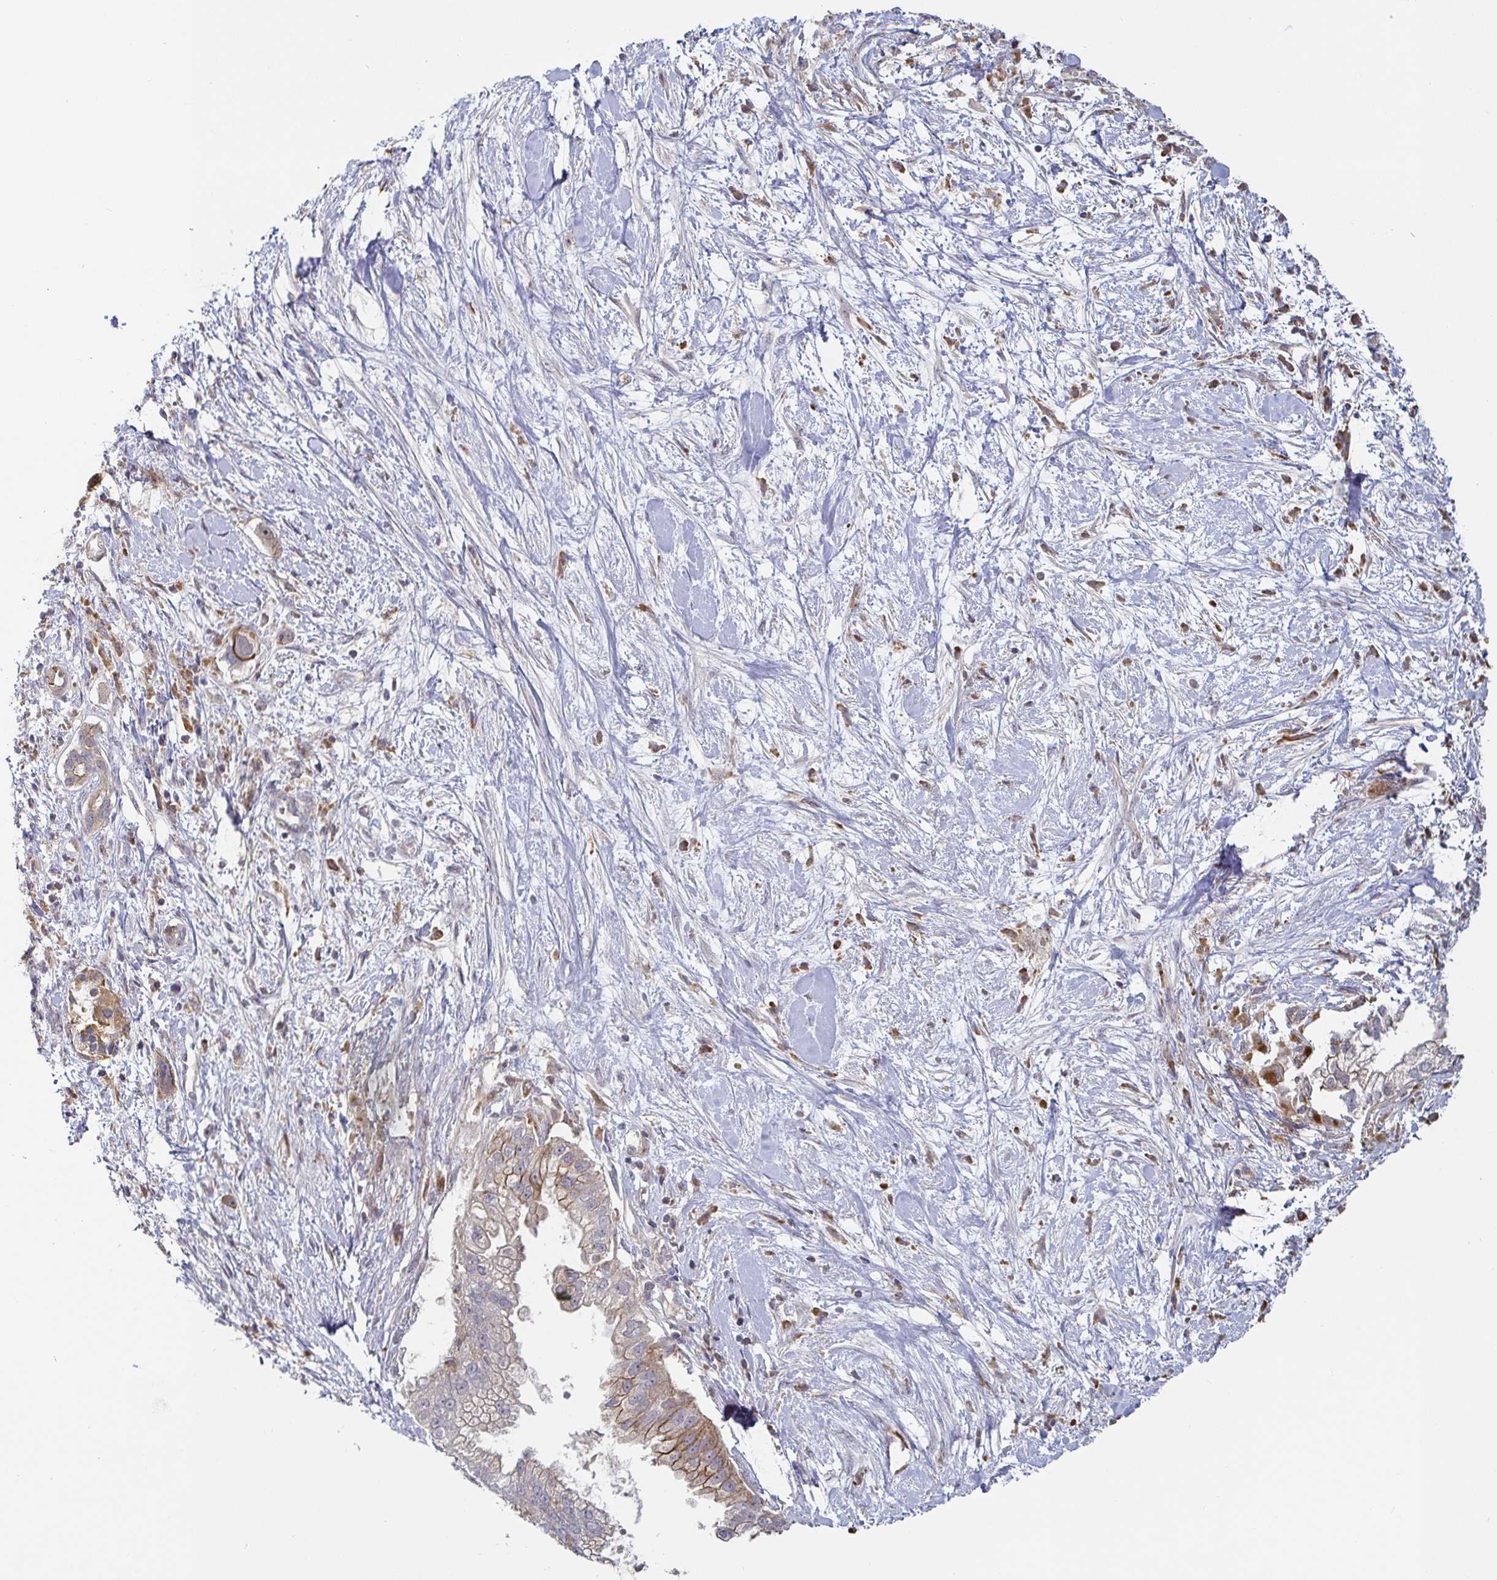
{"staining": {"intensity": "weak", "quantity": "<25%", "location": "cytoplasmic/membranous"}, "tissue": "pancreatic cancer", "cell_type": "Tumor cells", "image_type": "cancer", "snomed": [{"axis": "morphology", "description": "Adenocarcinoma, NOS"}, {"axis": "topography", "description": "Pancreas"}], "caption": "Tumor cells show no significant positivity in pancreatic adenocarcinoma.", "gene": "CDH18", "patient": {"sex": "male", "age": 70}}